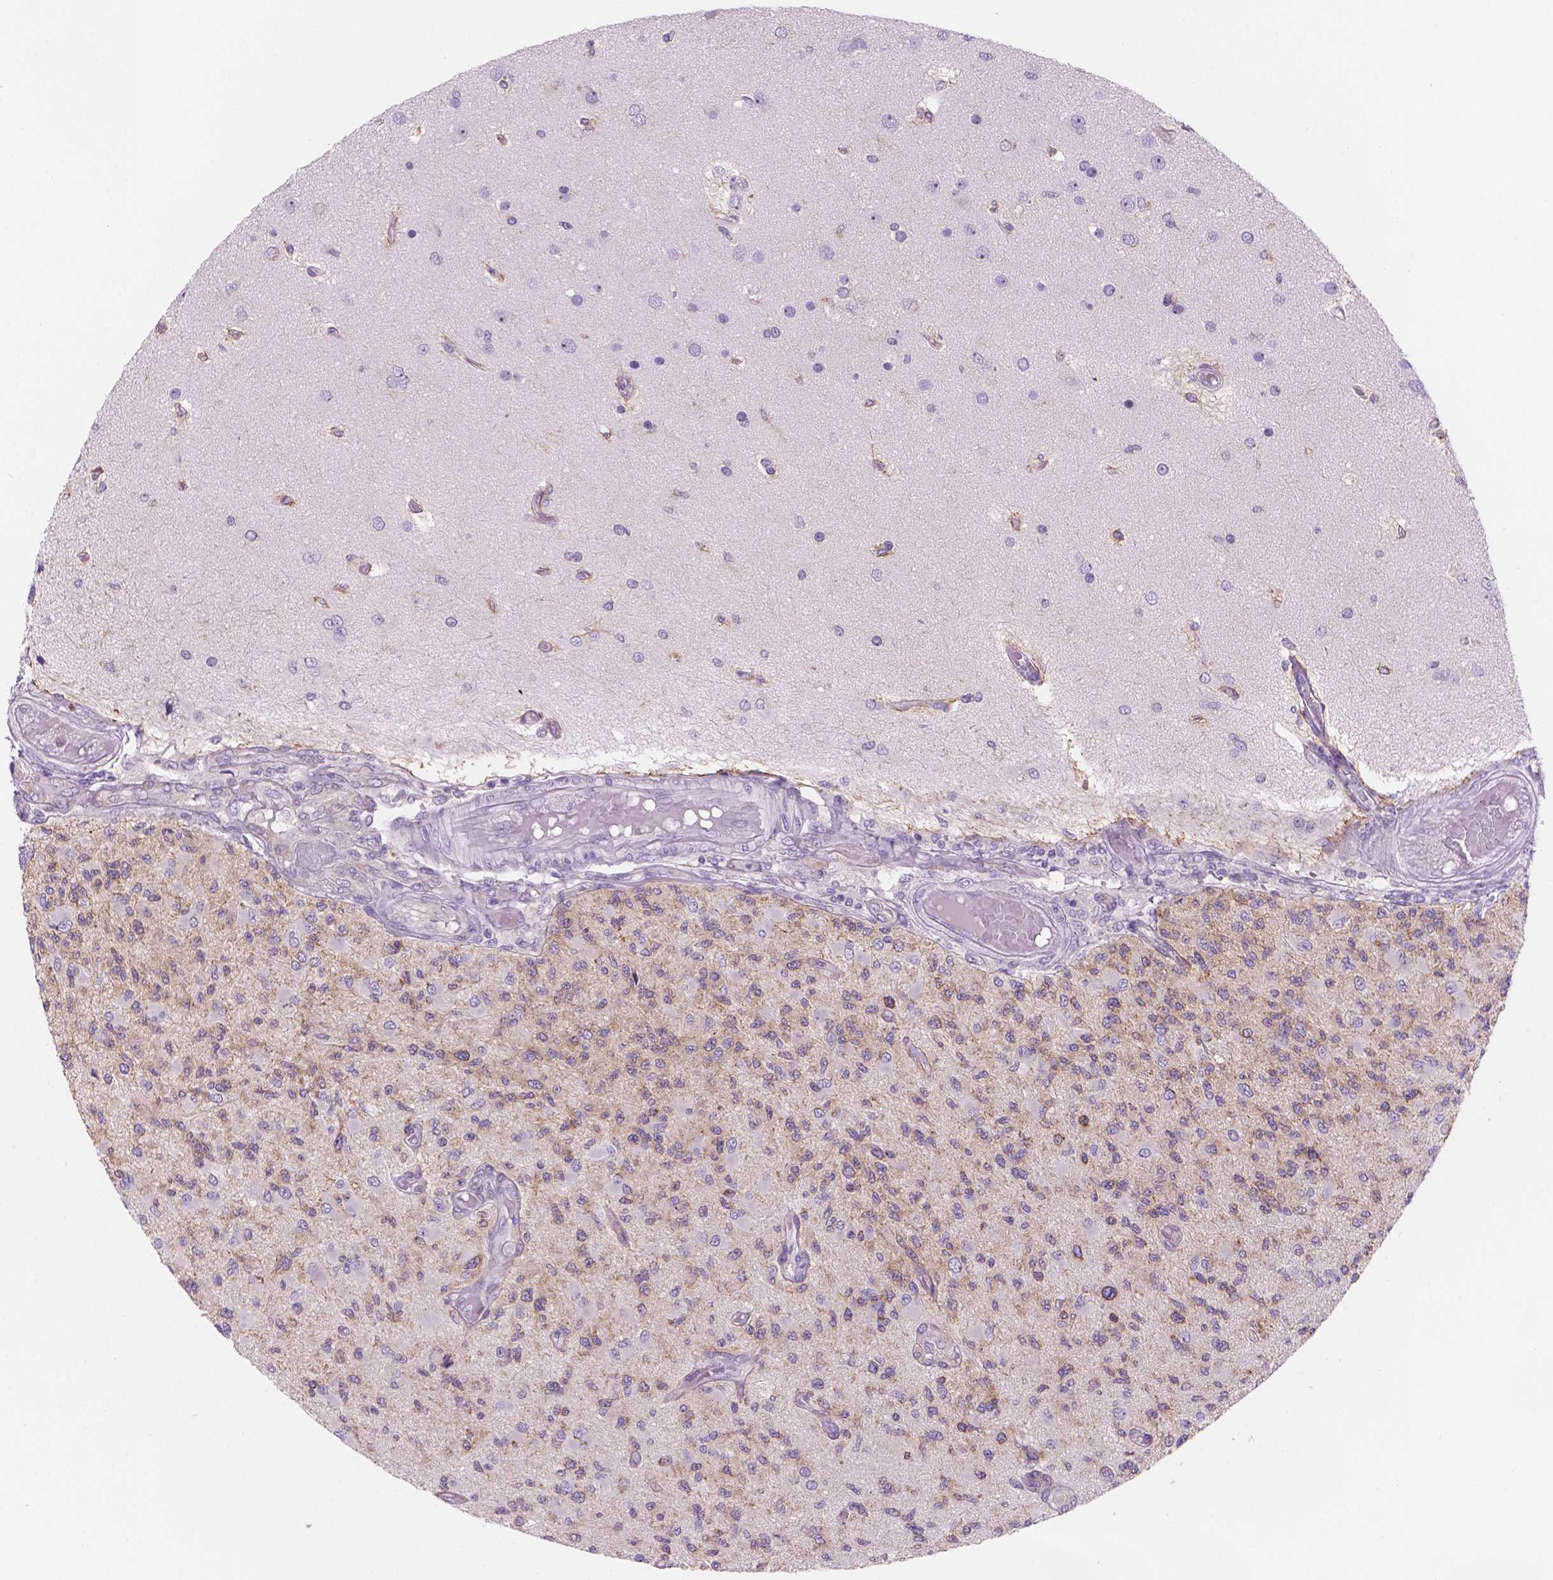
{"staining": {"intensity": "weak", "quantity": "<25%", "location": "cytoplasmic/membranous"}, "tissue": "glioma", "cell_type": "Tumor cells", "image_type": "cancer", "snomed": [{"axis": "morphology", "description": "Glioma, malignant, High grade"}, {"axis": "topography", "description": "Brain"}], "caption": "This is an immunohistochemistry (IHC) micrograph of human malignant glioma (high-grade). There is no expression in tumor cells.", "gene": "ENSG00000187186", "patient": {"sex": "female", "age": 63}}